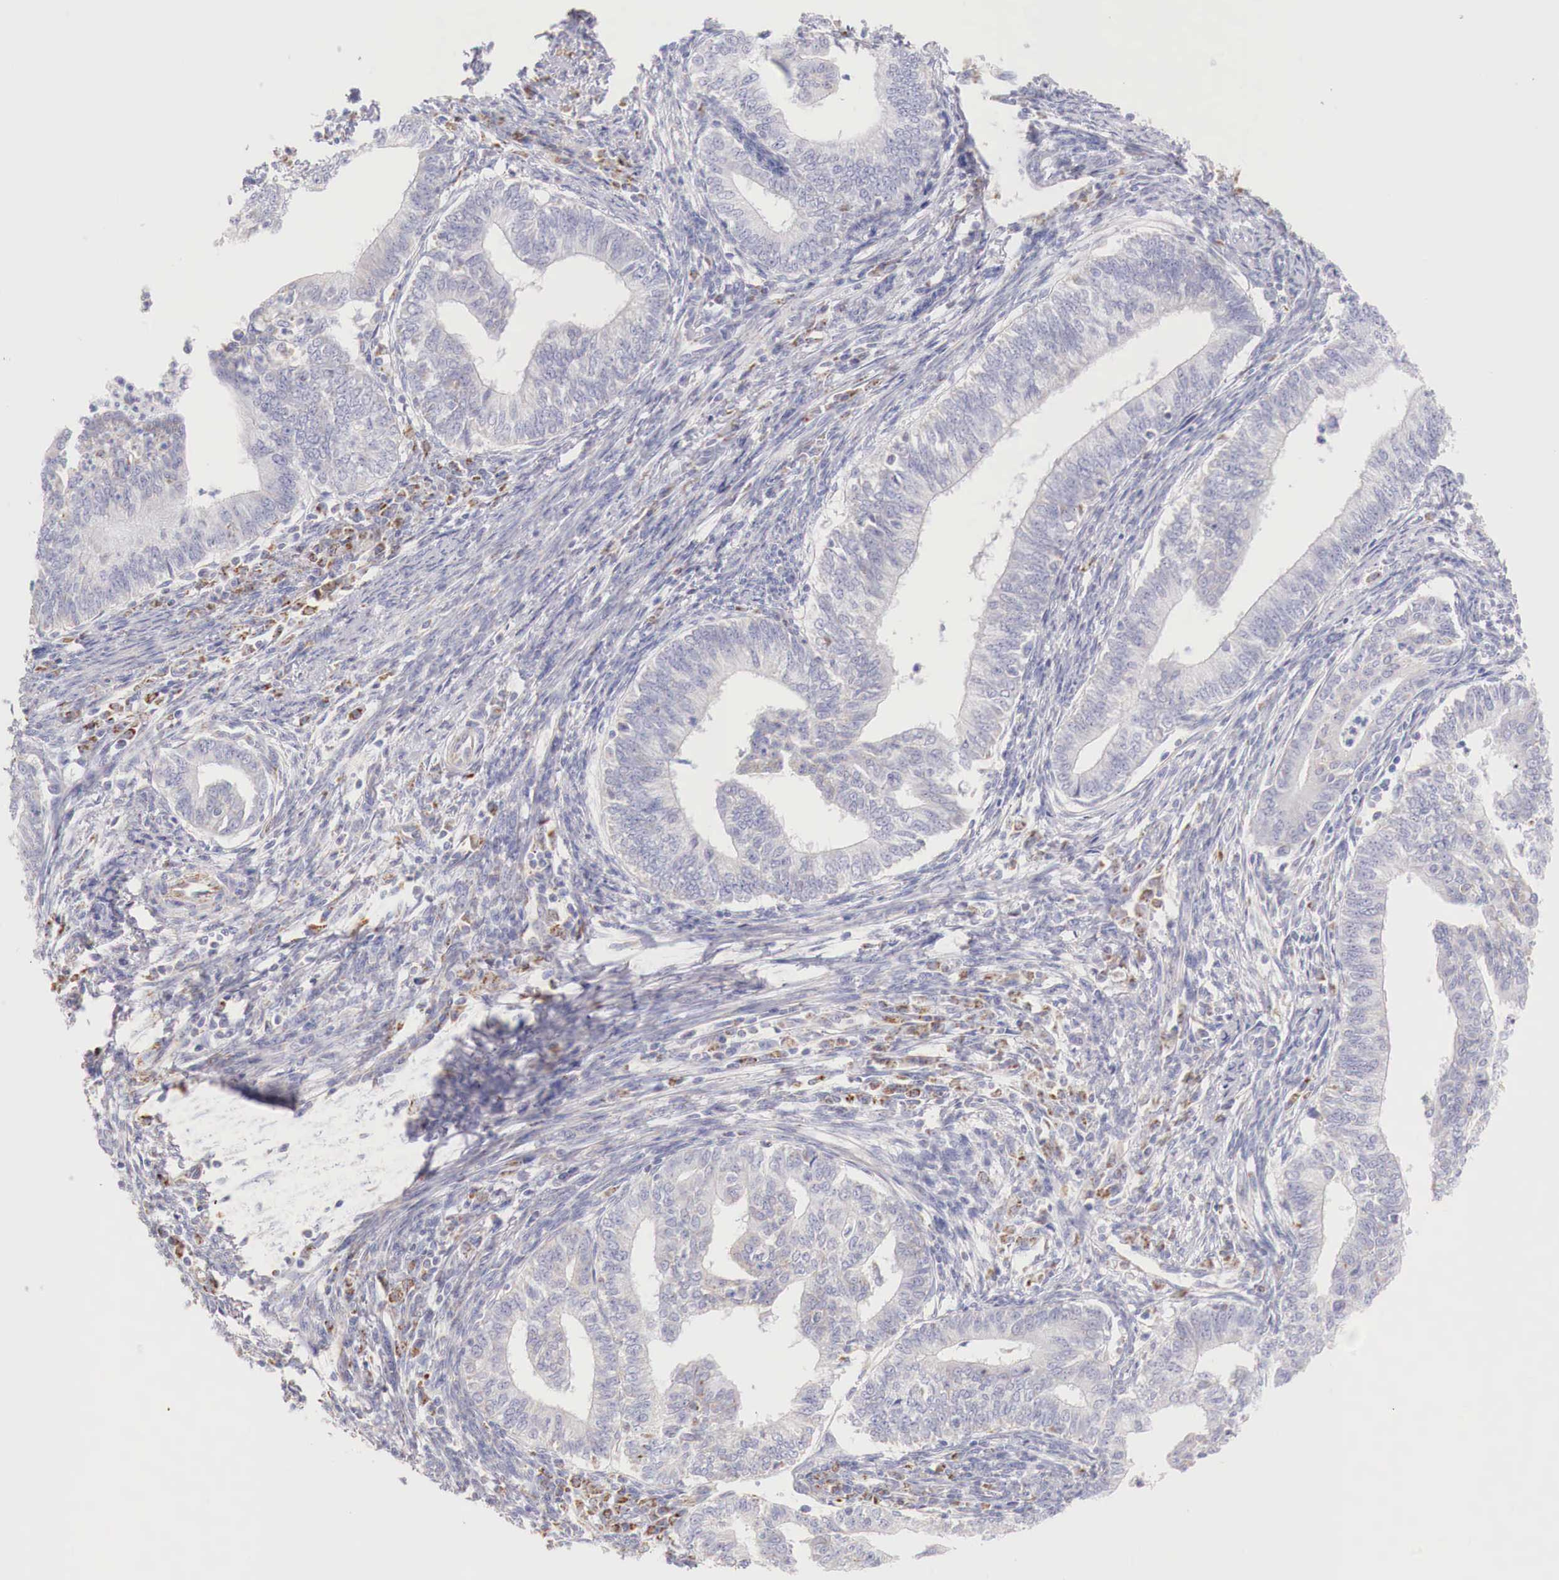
{"staining": {"intensity": "weak", "quantity": "25%-75%", "location": "cytoplasmic/membranous"}, "tissue": "endometrial cancer", "cell_type": "Tumor cells", "image_type": "cancer", "snomed": [{"axis": "morphology", "description": "Adenocarcinoma, NOS"}, {"axis": "topography", "description": "Endometrium"}], "caption": "An image of human adenocarcinoma (endometrial) stained for a protein exhibits weak cytoplasmic/membranous brown staining in tumor cells.", "gene": "IDH3G", "patient": {"sex": "female", "age": 66}}